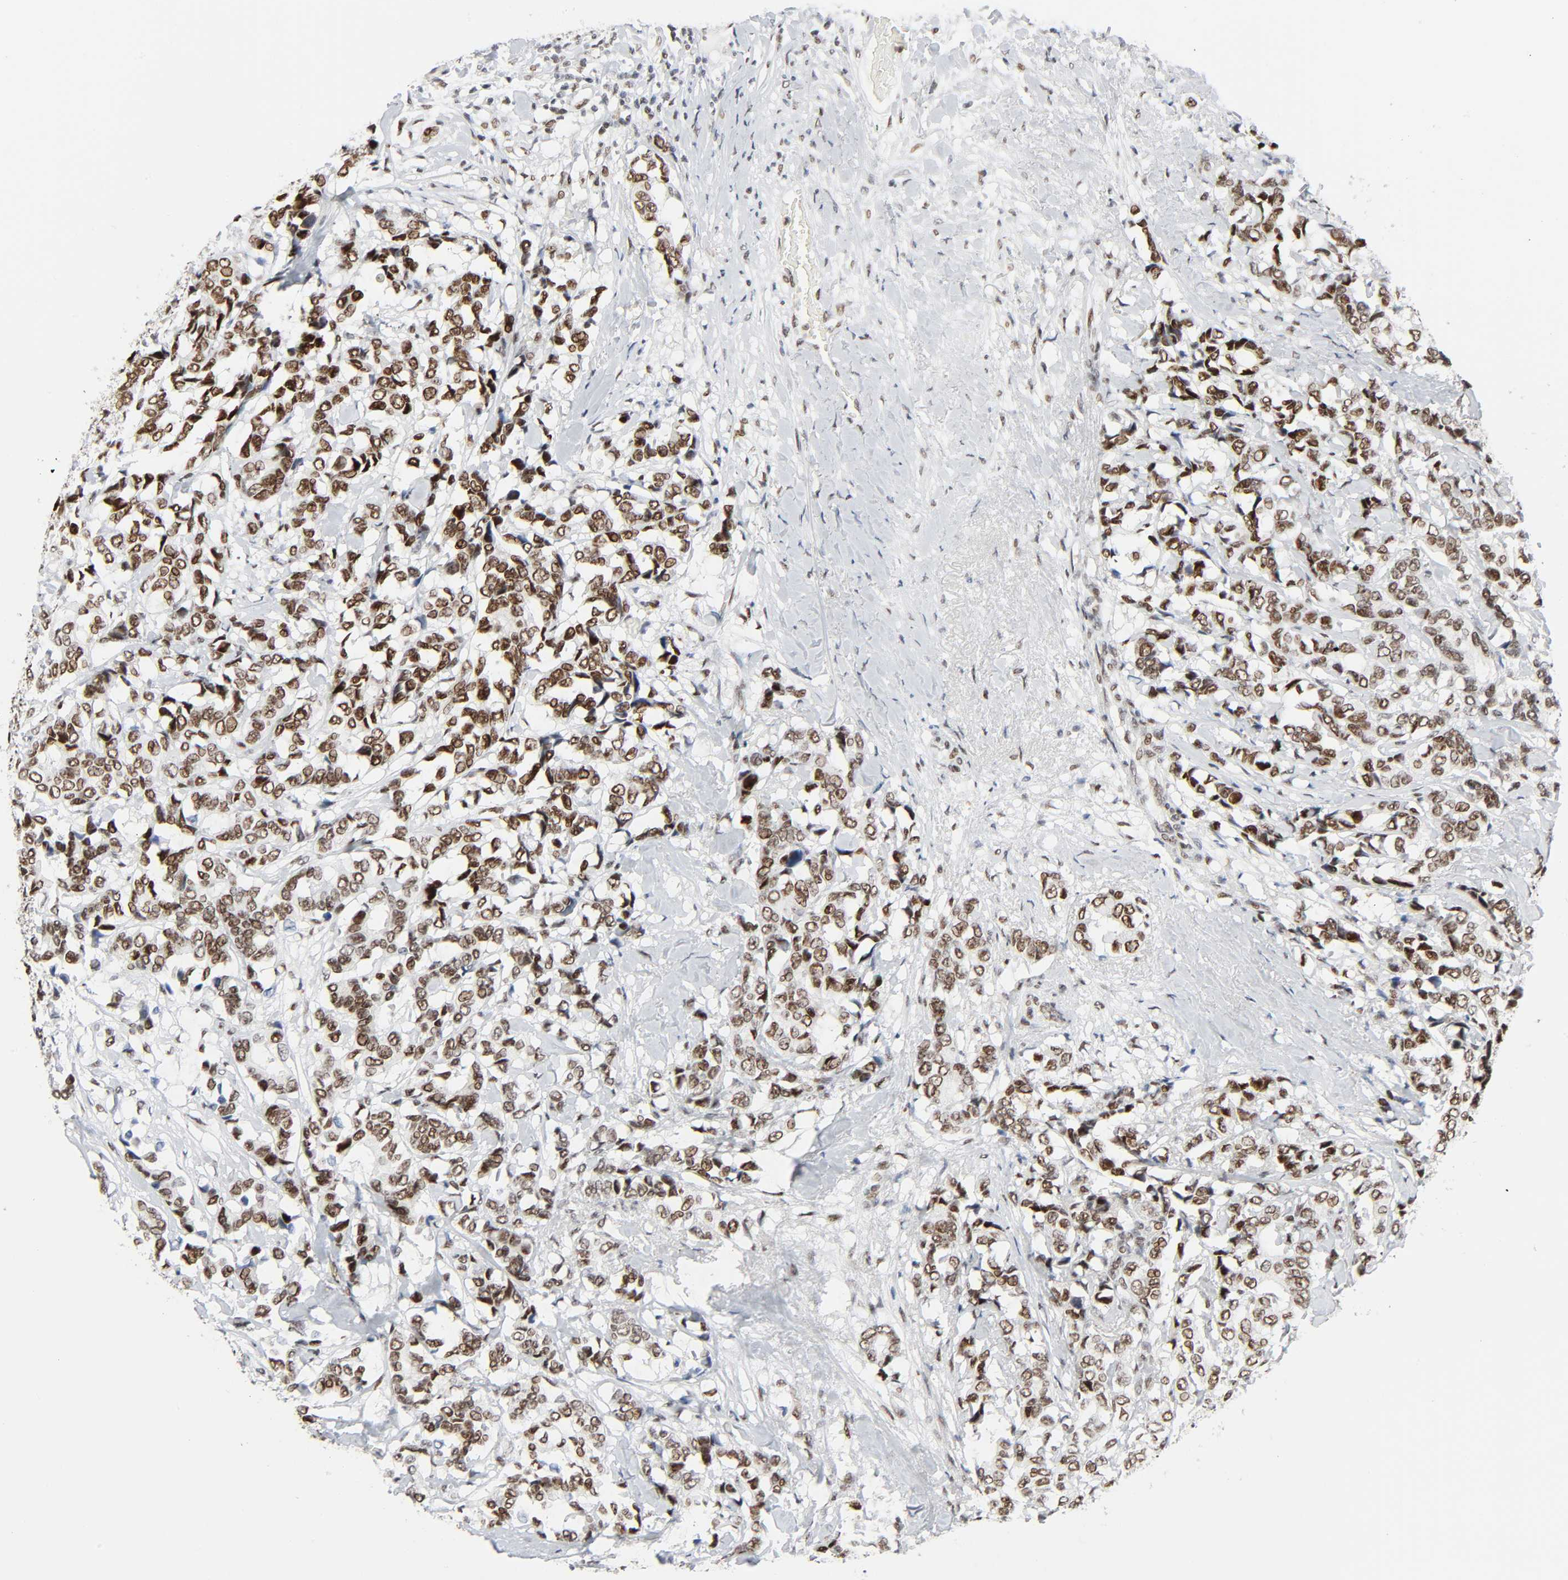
{"staining": {"intensity": "strong", "quantity": ">75%", "location": "nuclear"}, "tissue": "breast cancer", "cell_type": "Tumor cells", "image_type": "cancer", "snomed": [{"axis": "morphology", "description": "Duct carcinoma"}, {"axis": "topography", "description": "Breast"}], "caption": "Breast cancer stained with a protein marker reveals strong staining in tumor cells.", "gene": "CREBBP", "patient": {"sex": "female", "age": 87}}